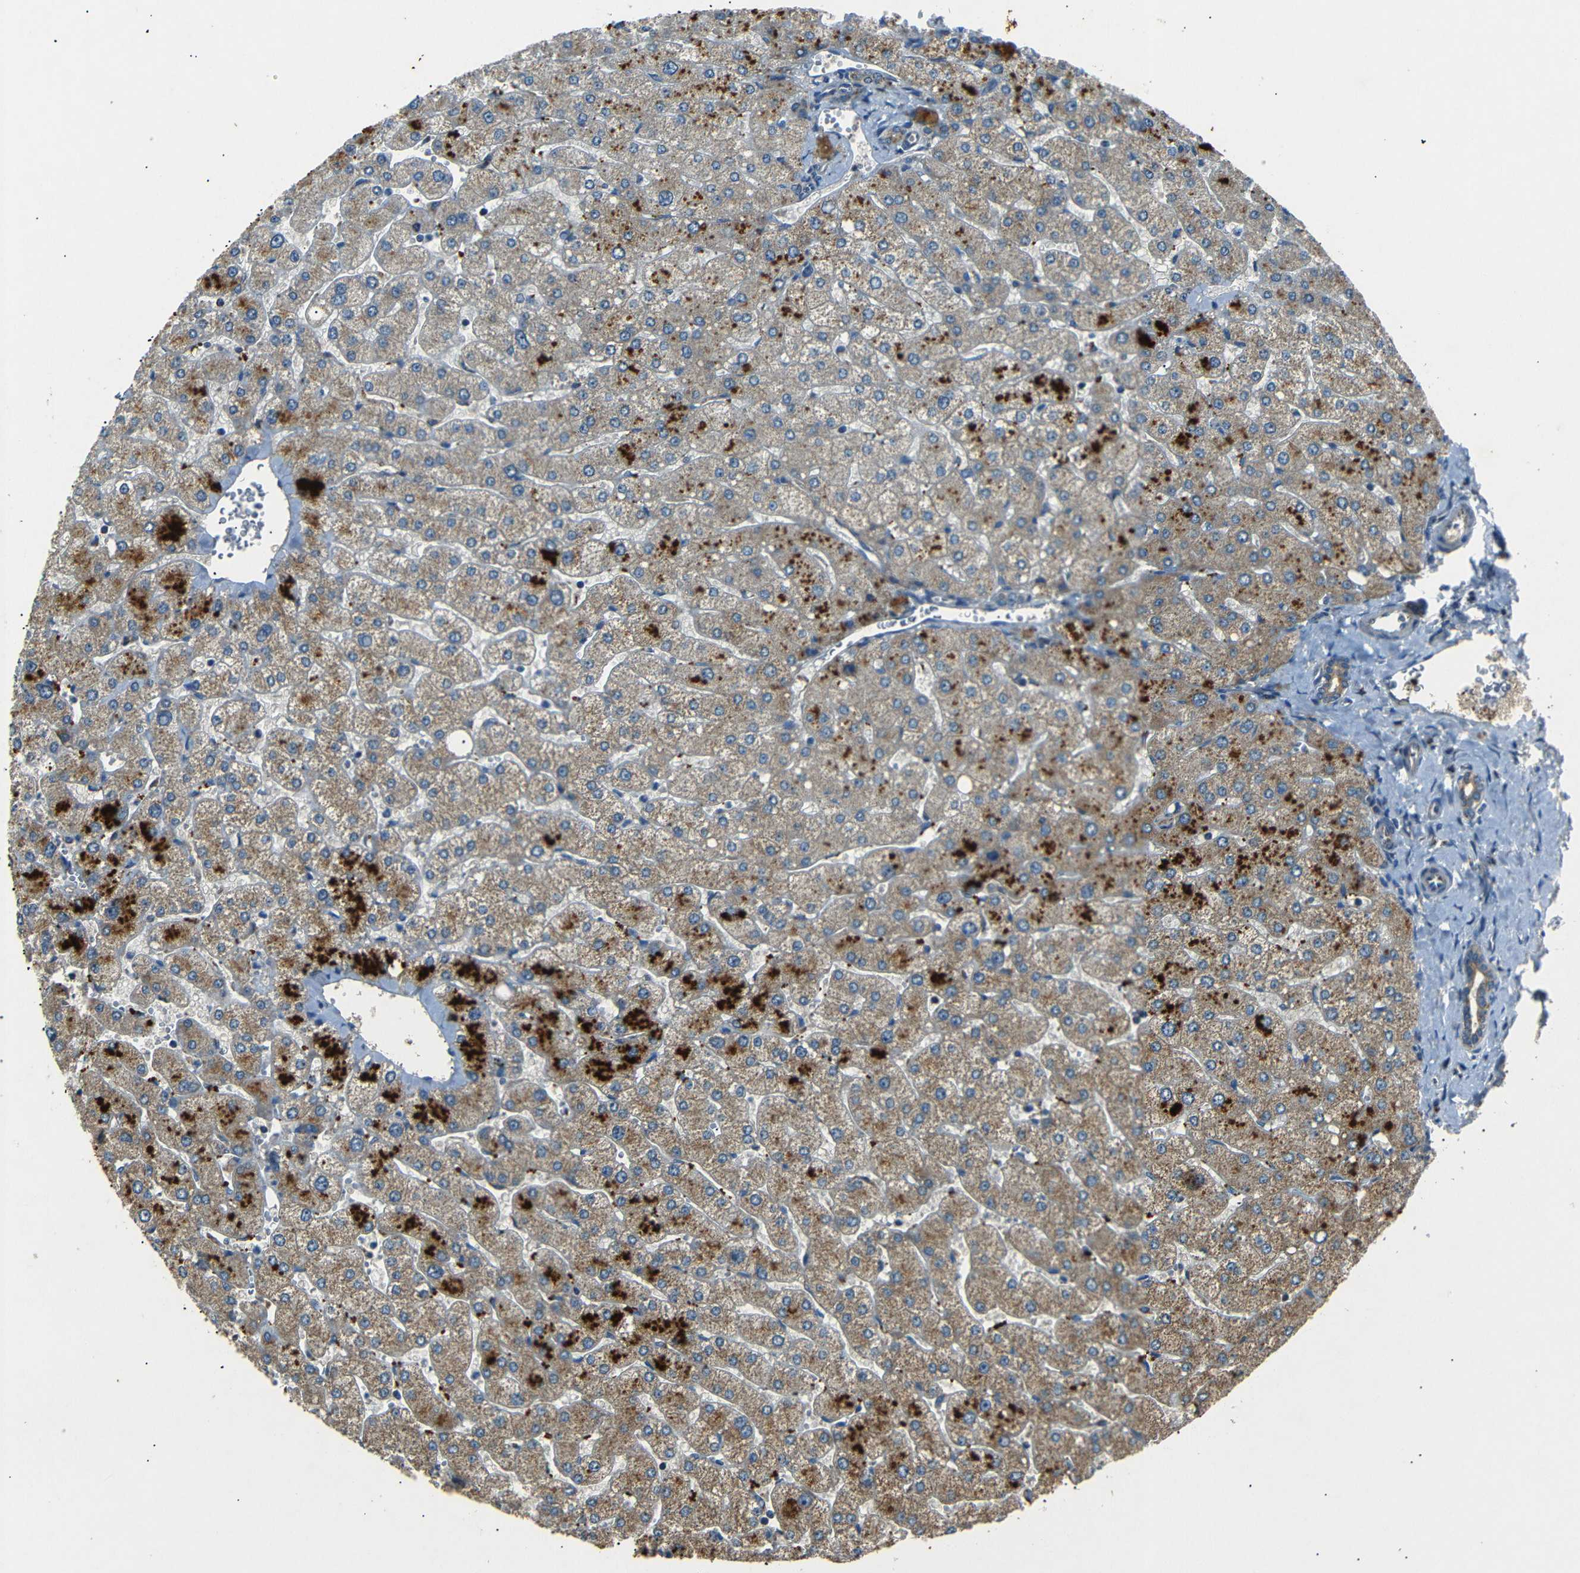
{"staining": {"intensity": "moderate", "quantity": ">75%", "location": "cytoplasmic/membranous"}, "tissue": "liver", "cell_type": "Cholangiocytes", "image_type": "normal", "snomed": [{"axis": "morphology", "description": "Normal tissue, NOS"}, {"axis": "topography", "description": "Liver"}], "caption": "Moderate cytoplasmic/membranous staining for a protein is identified in approximately >75% of cholangiocytes of unremarkable liver using IHC.", "gene": "NETO2", "patient": {"sex": "male", "age": 55}}